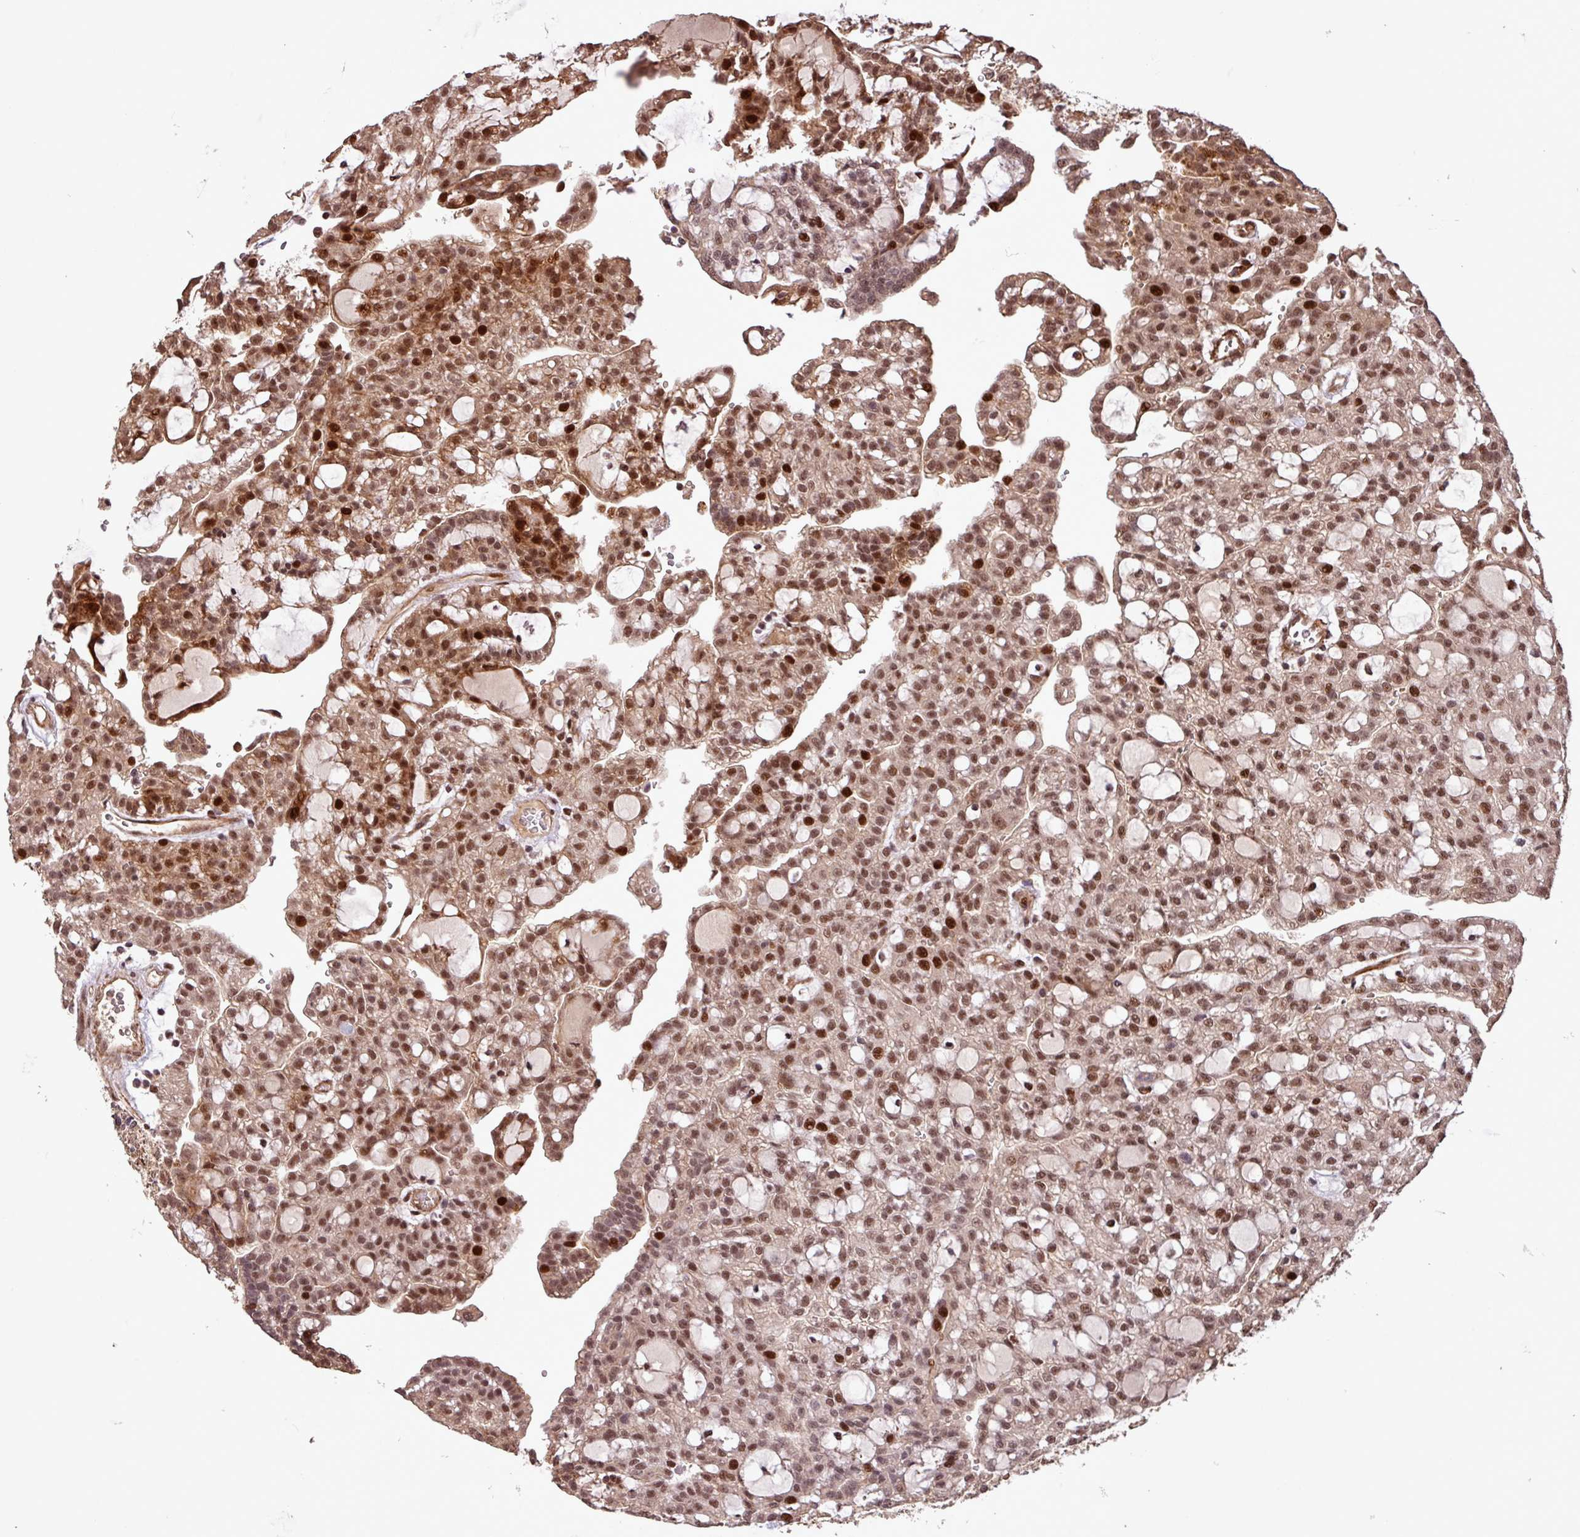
{"staining": {"intensity": "moderate", "quantity": ">75%", "location": "nuclear"}, "tissue": "renal cancer", "cell_type": "Tumor cells", "image_type": "cancer", "snomed": [{"axis": "morphology", "description": "Adenocarcinoma, NOS"}, {"axis": "topography", "description": "Kidney"}], "caption": "Human adenocarcinoma (renal) stained with a protein marker shows moderate staining in tumor cells.", "gene": "SLC22A24", "patient": {"sex": "male", "age": 63}}